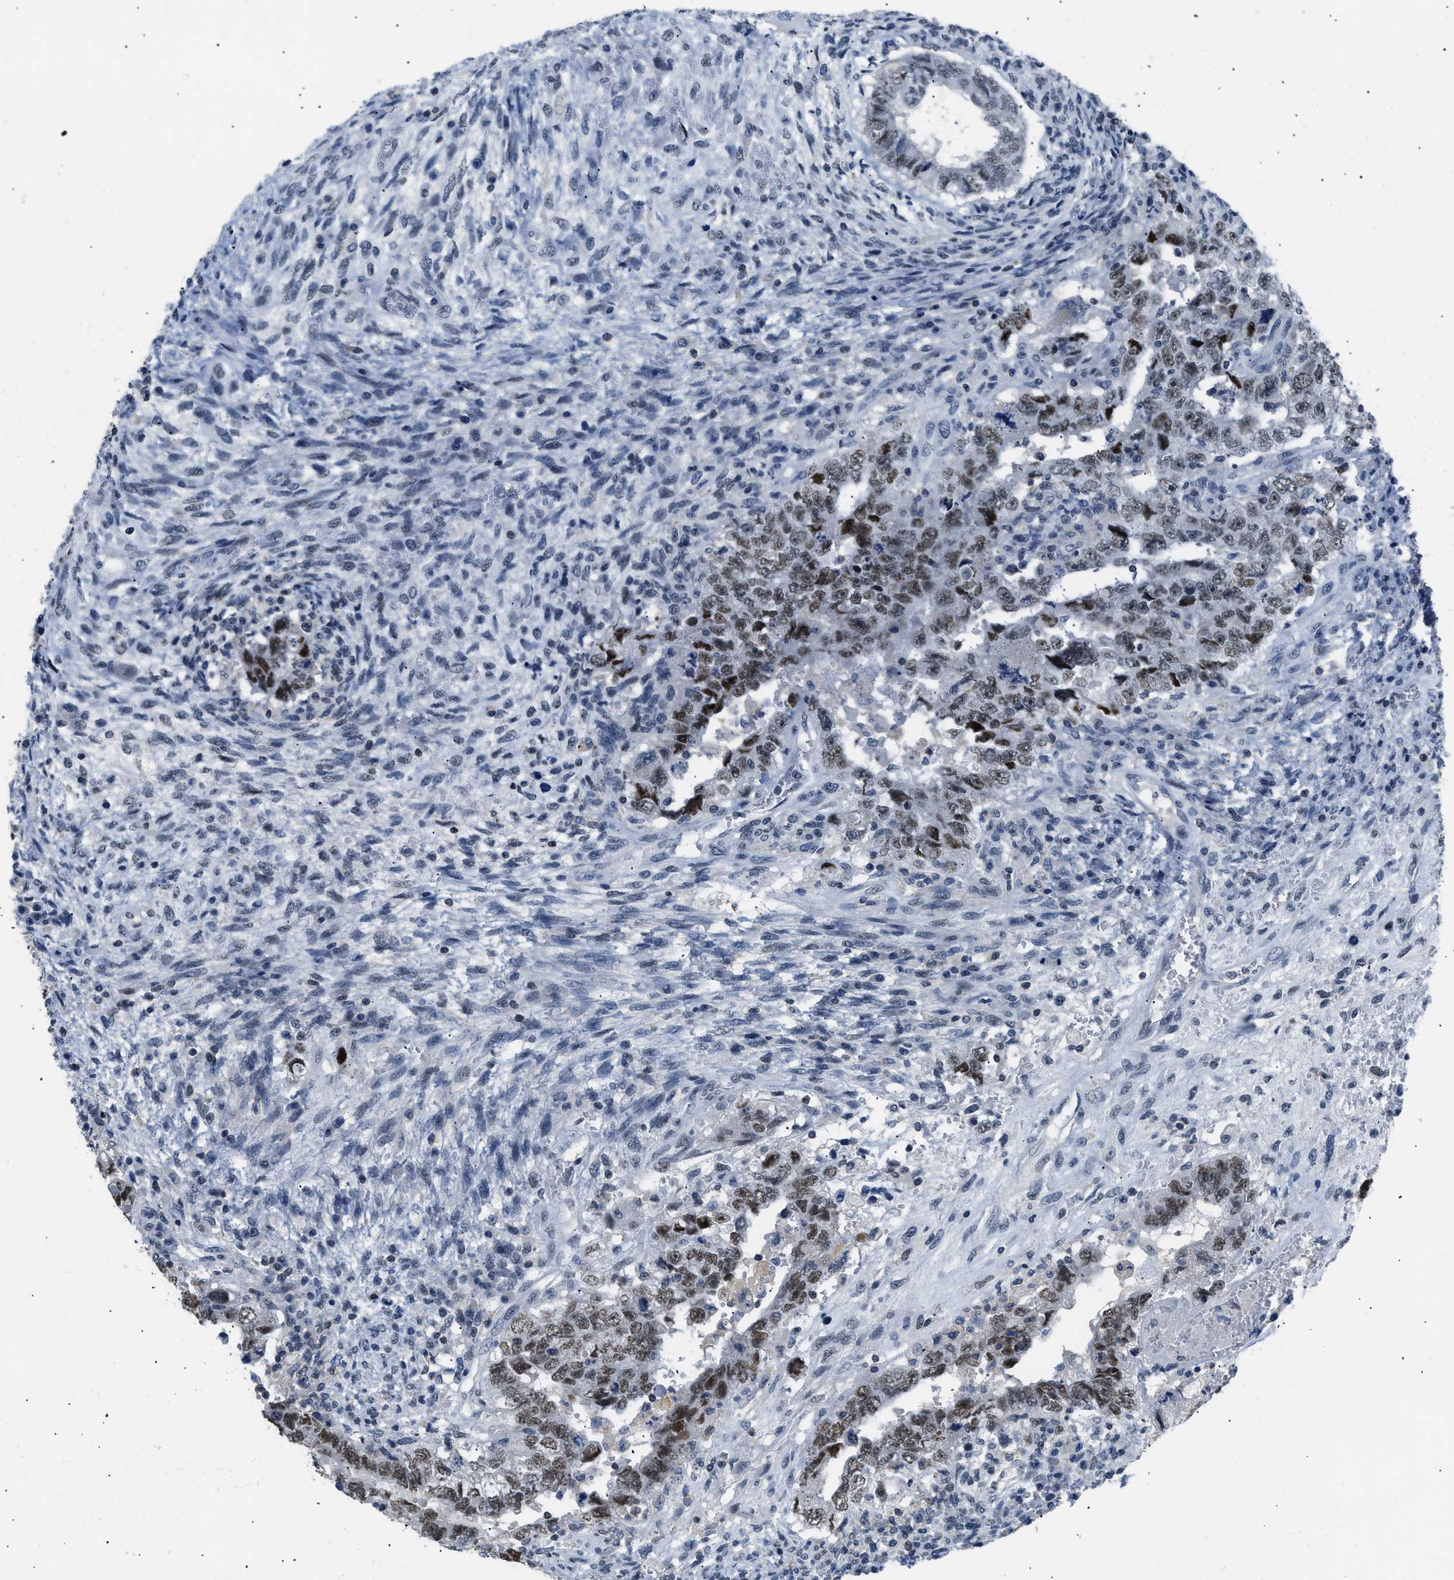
{"staining": {"intensity": "strong", "quantity": ">75%", "location": "nuclear"}, "tissue": "testis cancer", "cell_type": "Tumor cells", "image_type": "cancer", "snomed": [{"axis": "morphology", "description": "Carcinoma, Embryonal, NOS"}, {"axis": "topography", "description": "Testis"}], "caption": "This is an image of IHC staining of testis embryonal carcinoma, which shows strong positivity in the nuclear of tumor cells.", "gene": "KCNC3", "patient": {"sex": "male", "age": 26}}